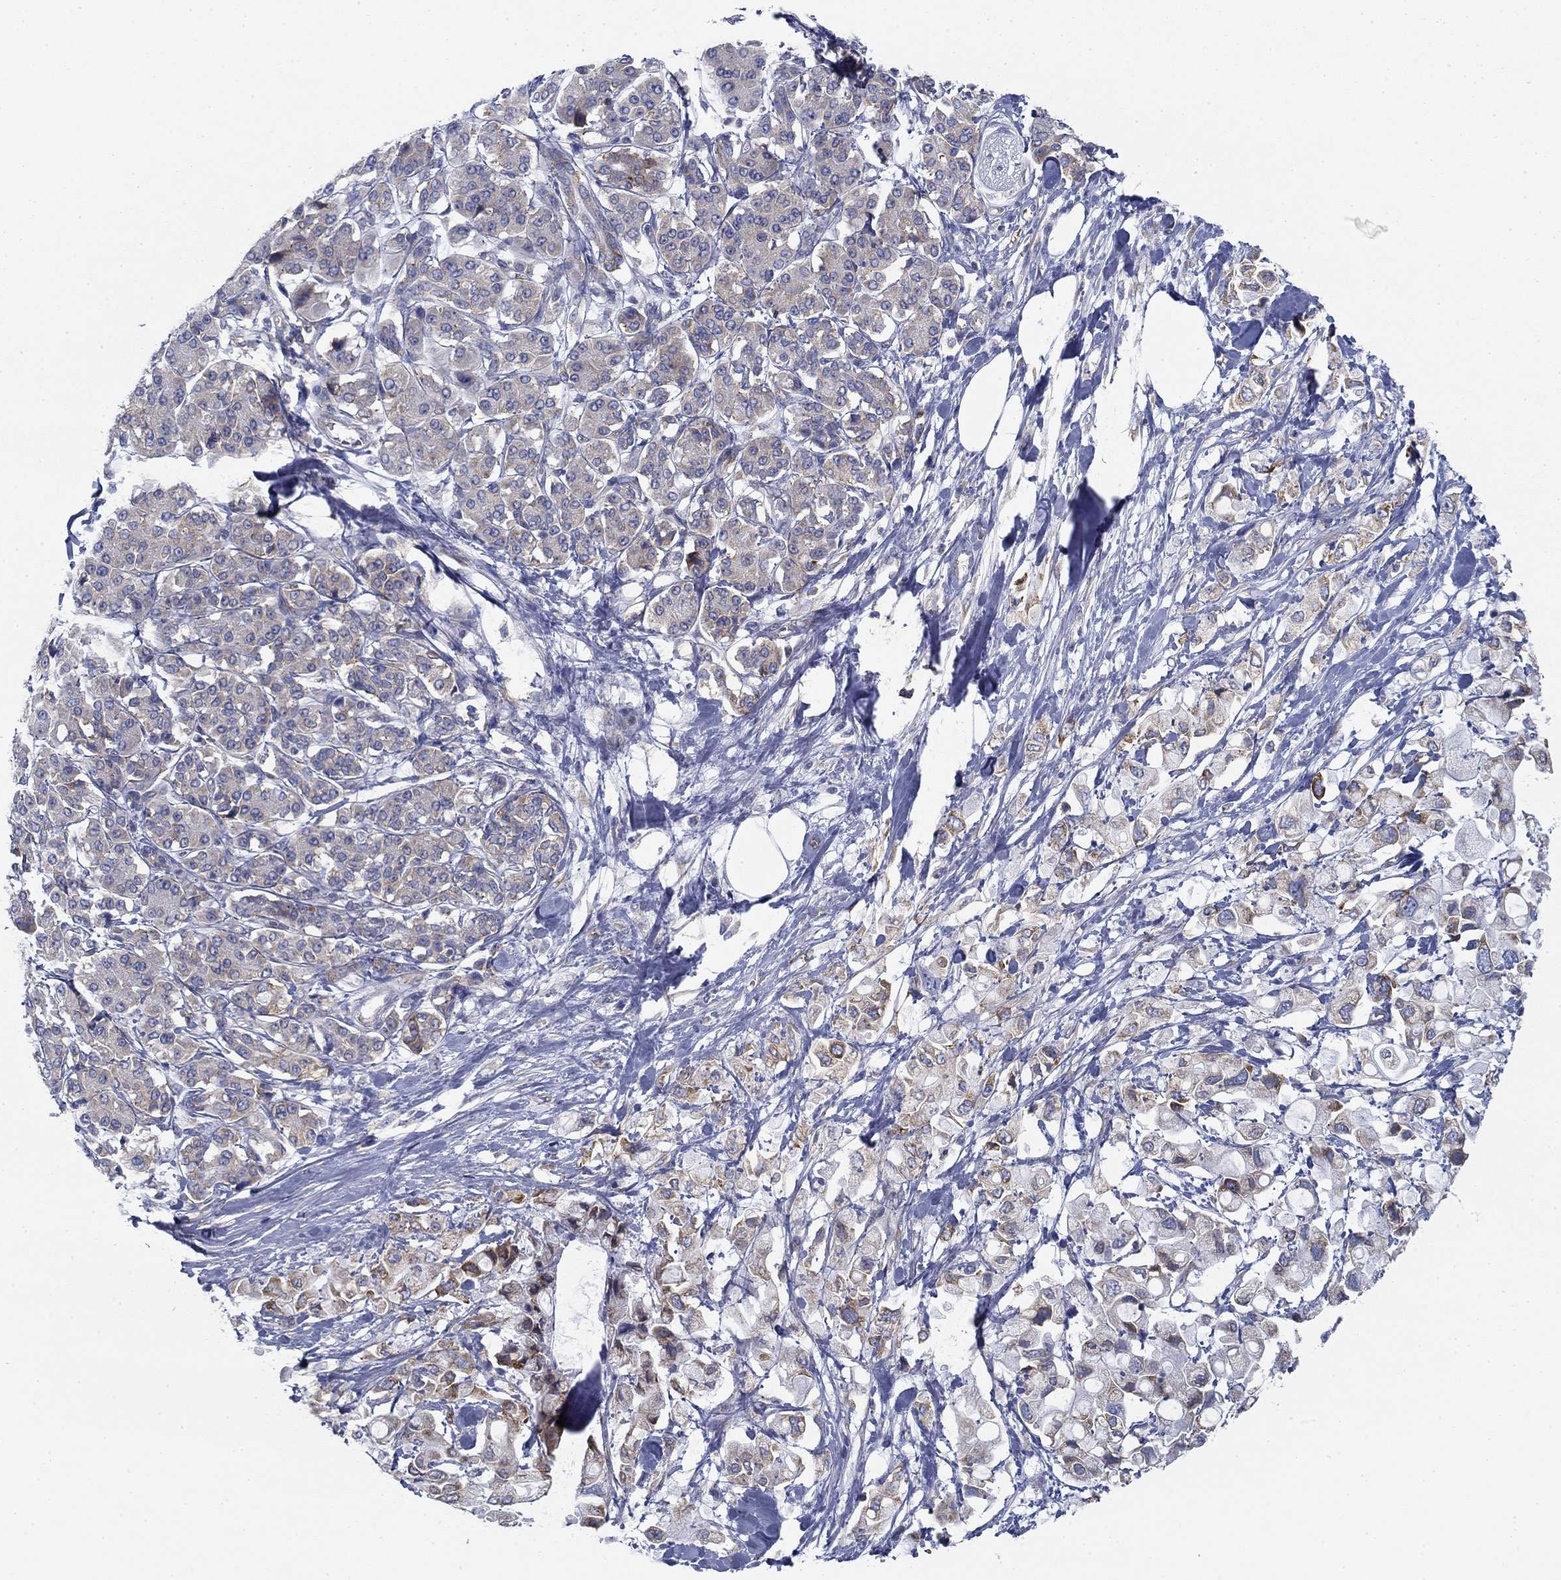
{"staining": {"intensity": "moderate", "quantity": "<25%", "location": "cytoplasmic/membranous"}, "tissue": "pancreatic cancer", "cell_type": "Tumor cells", "image_type": "cancer", "snomed": [{"axis": "morphology", "description": "Adenocarcinoma, NOS"}, {"axis": "topography", "description": "Pancreas"}], "caption": "Protein staining of pancreatic cancer (adenocarcinoma) tissue shows moderate cytoplasmic/membranous expression in about <25% of tumor cells.", "gene": "FXR1", "patient": {"sex": "female", "age": 56}}